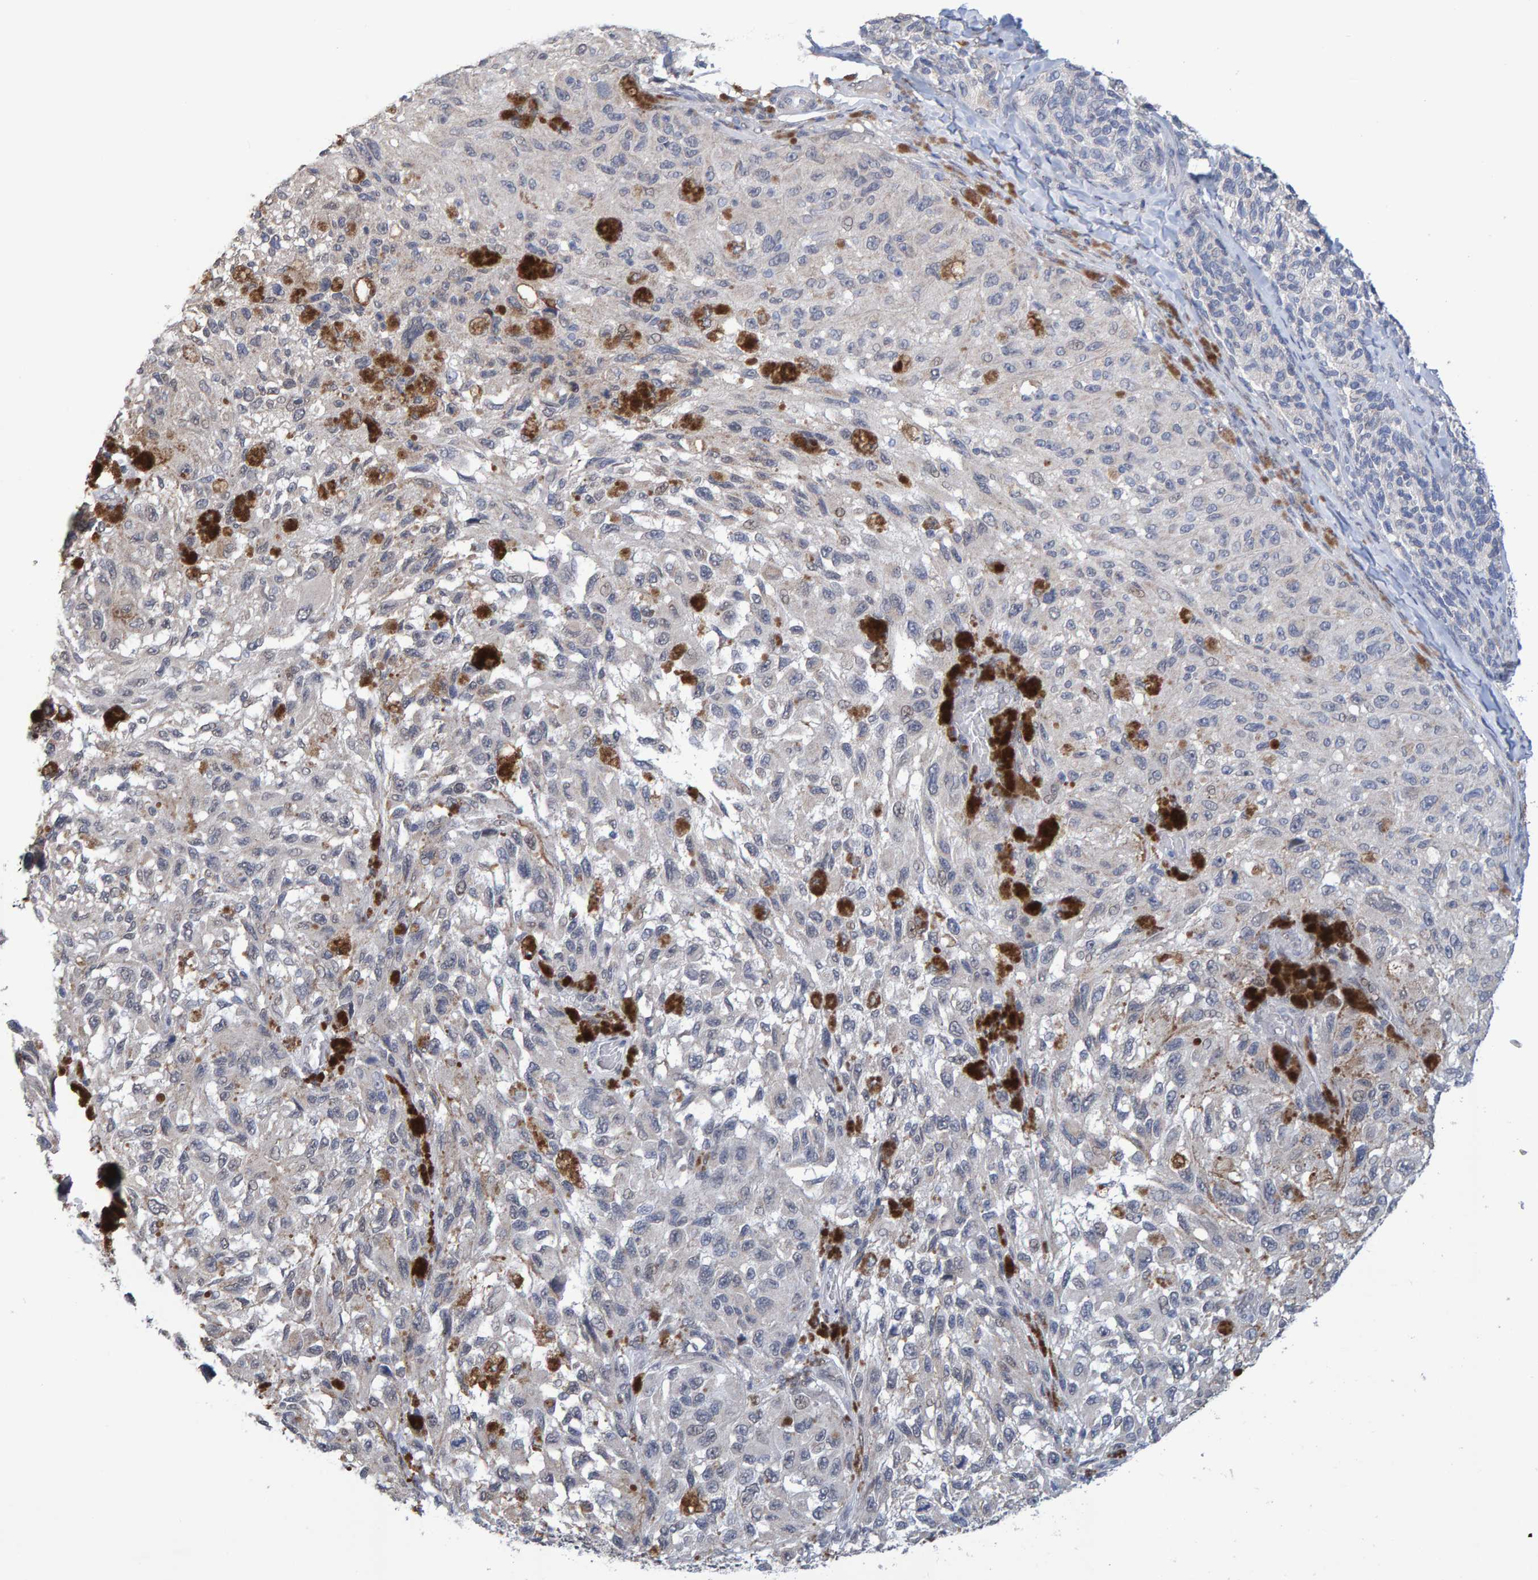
{"staining": {"intensity": "negative", "quantity": "none", "location": "none"}, "tissue": "melanoma", "cell_type": "Tumor cells", "image_type": "cancer", "snomed": [{"axis": "morphology", "description": "Malignant melanoma, NOS"}, {"axis": "topography", "description": "Skin"}], "caption": "An immunohistochemistry (IHC) micrograph of malignant melanoma is shown. There is no staining in tumor cells of malignant melanoma.", "gene": "USP43", "patient": {"sex": "female", "age": 73}}